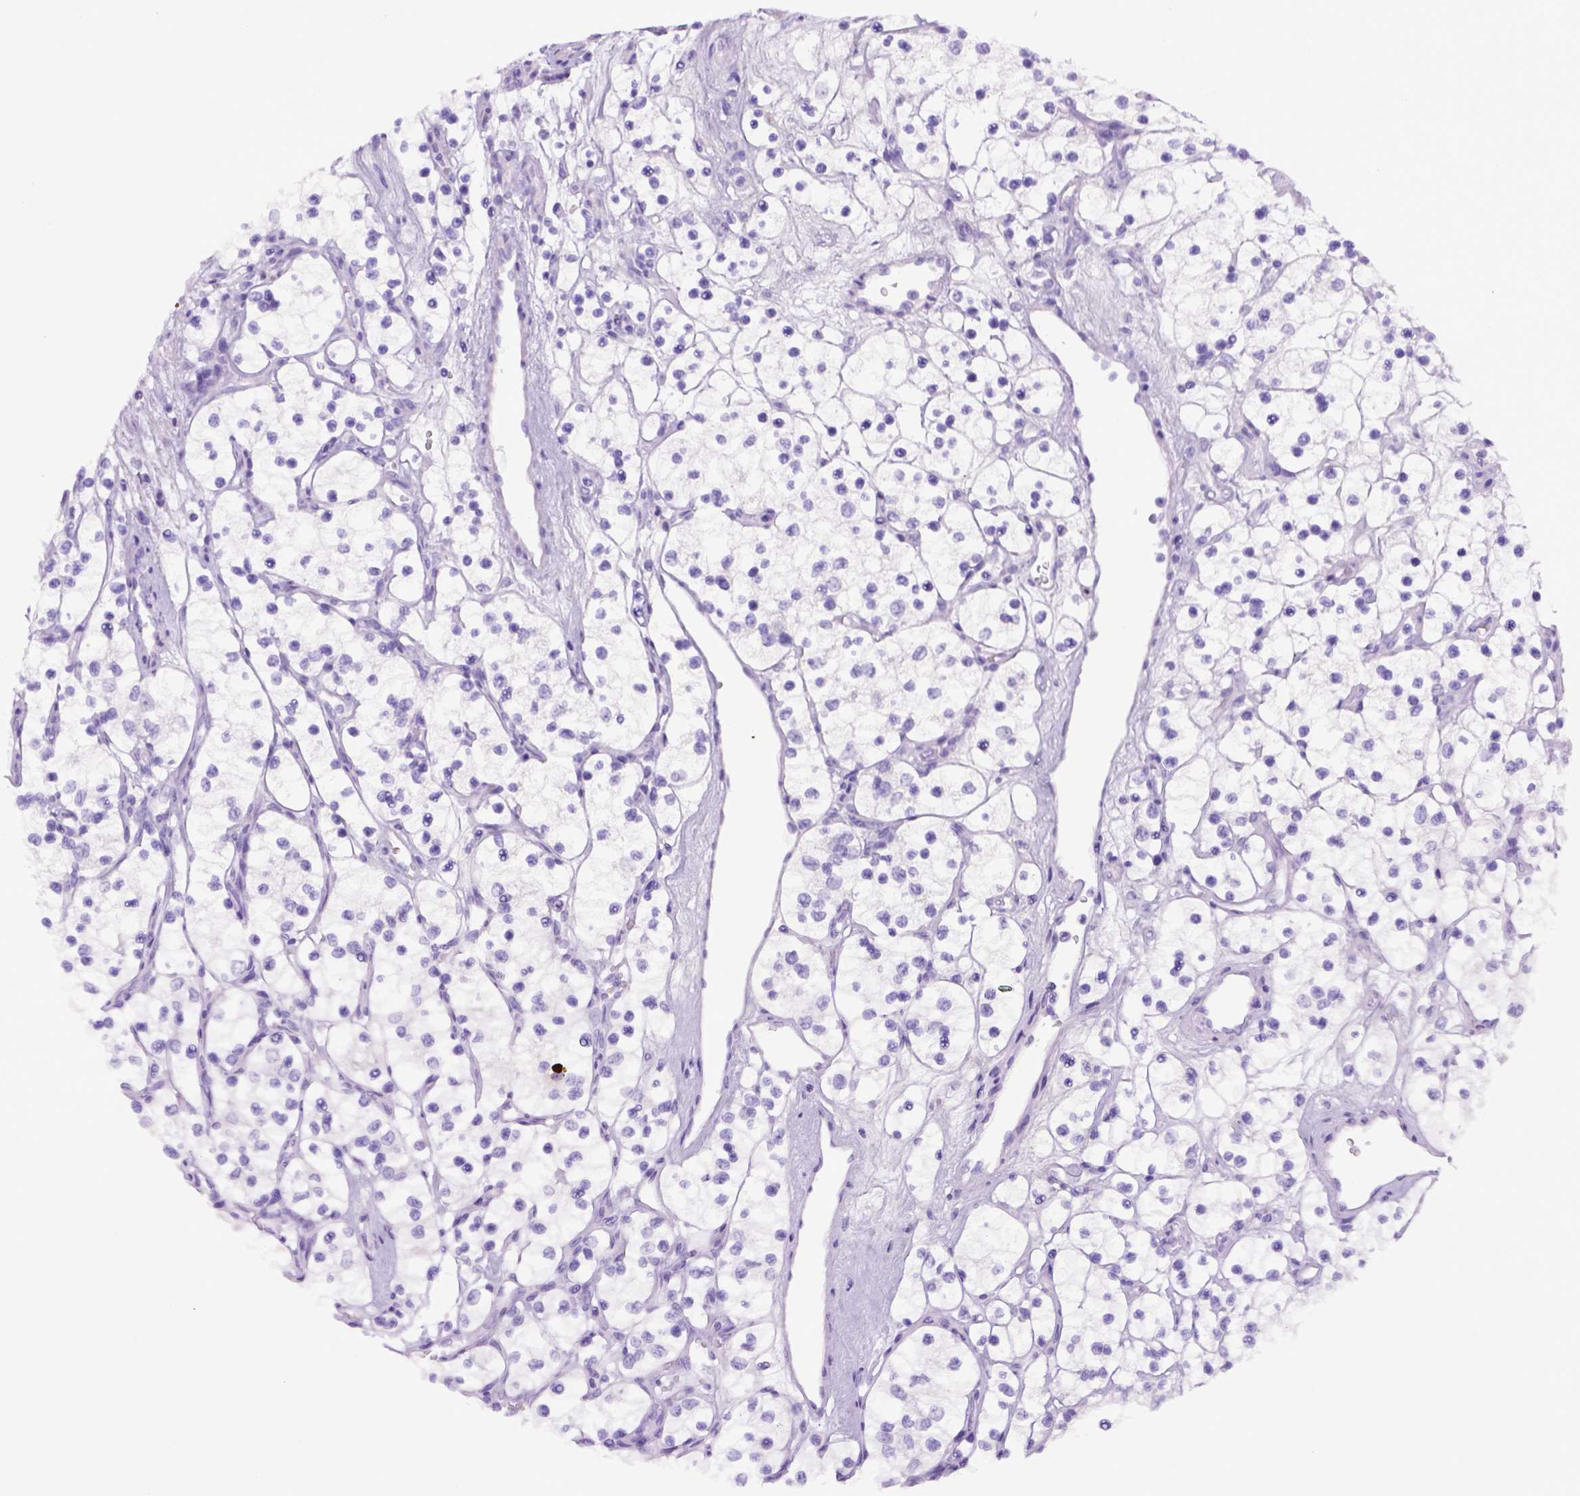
{"staining": {"intensity": "negative", "quantity": "none", "location": "none"}, "tissue": "renal cancer", "cell_type": "Tumor cells", "image_type": "cancer", "snomed": [{"axis": "morphology", "description": "Adenocarcinoma, NOS"}, {"axis": "topography", "description": "Kidney"}], "caption": "Tumor cells are negative for protein expression in human renal cancer. (Stains: DAB (3,3'-diaminobenzidine) IHC with hematoxylin counter stain, Microscopy: brightfield microscopy at high magnification).", "gene": "ITIH4", "patient": {"sex": "female", "age": 69}}